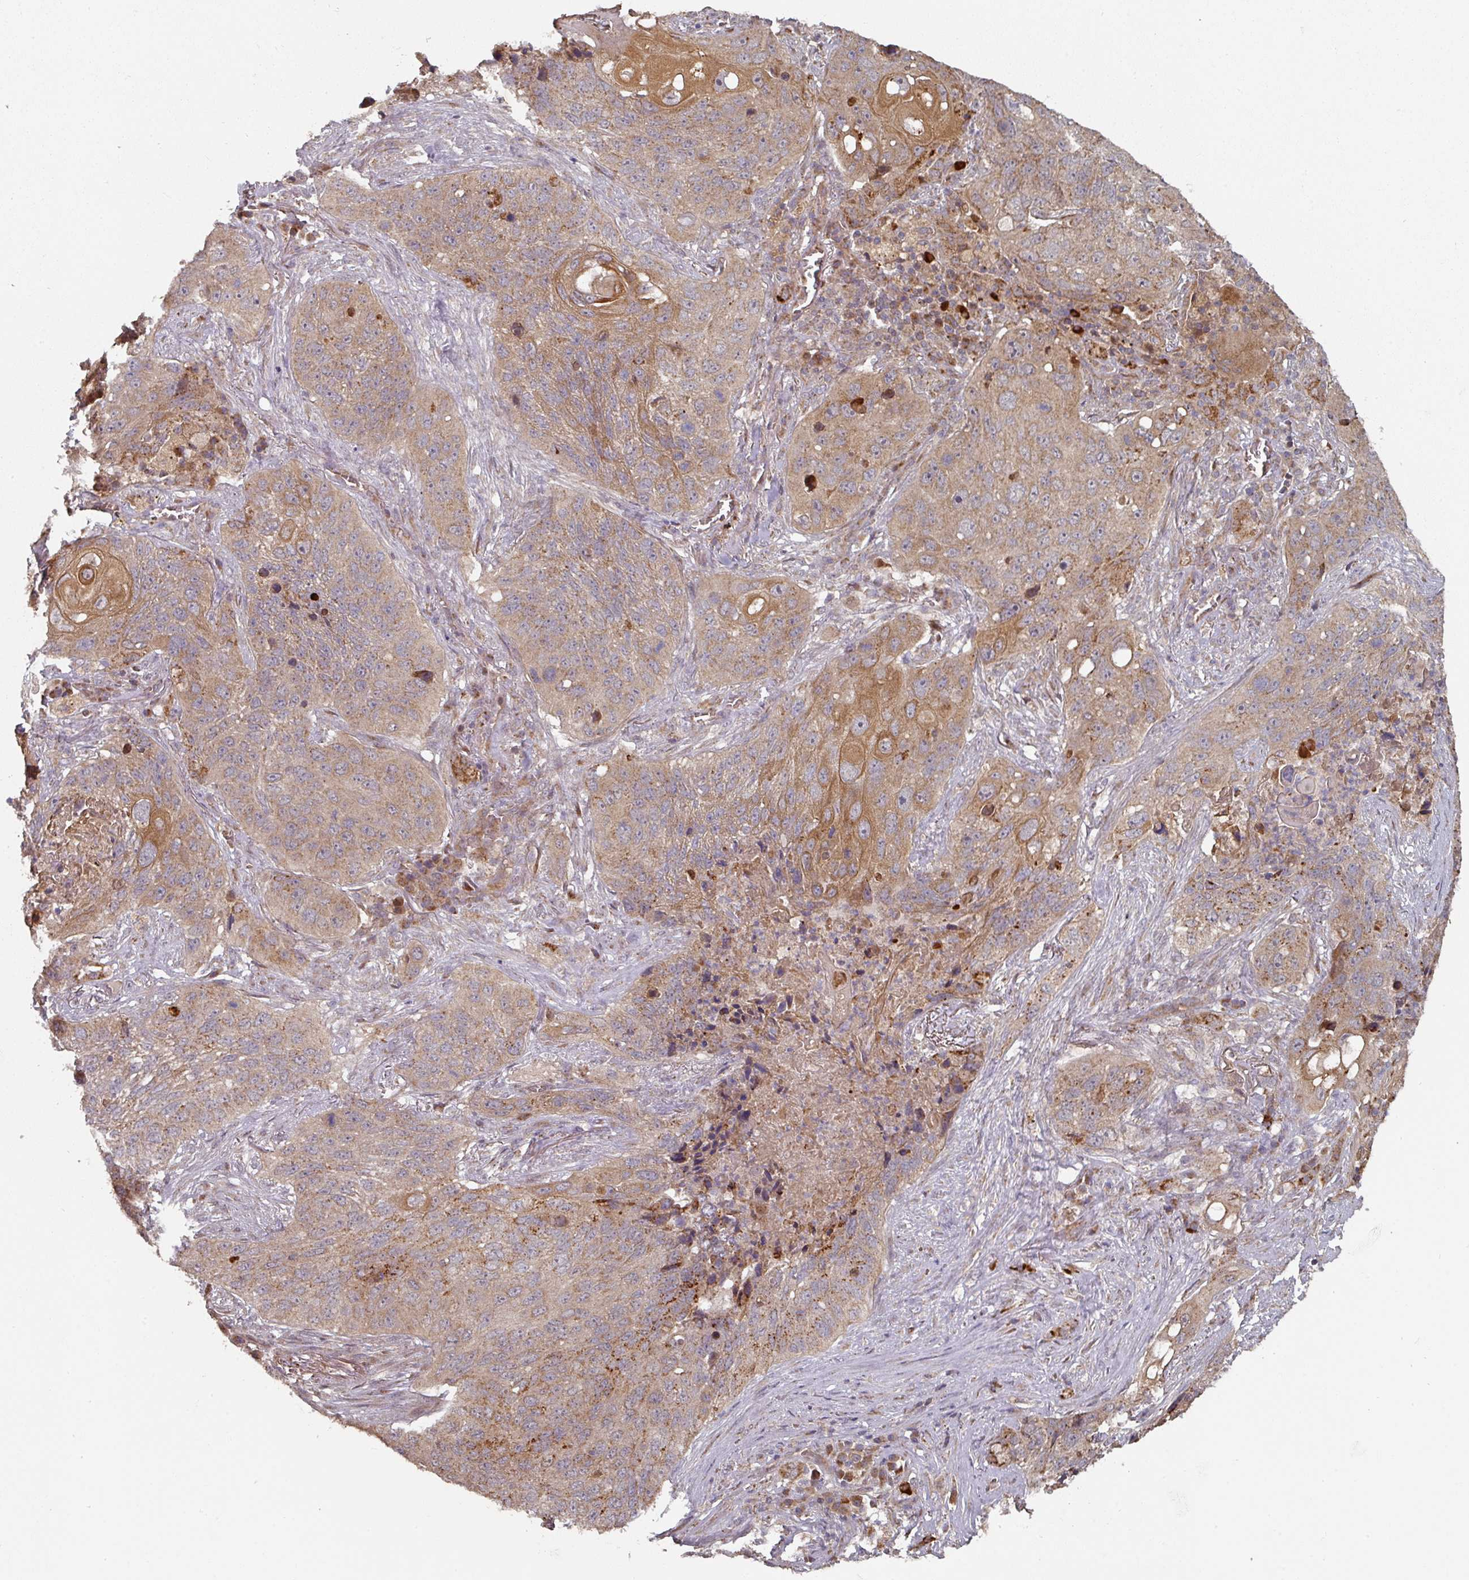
{"staining": {"intensity": "moderate", "quantity": ">75%", "location": "cytoplasmic/membranous"}, "tissue": "lung cancer", "cell_type": "Tumor cells", "image_type": "cancer", "snomed": [{"axis": "morphology", "description": "Squamous cell carcinoma, NOS"}, {"axis": "topography", "description": "Lung"}], "caption": "Immunohistochemistry (IHC) (DAB) staining of squamous cell carcinoma (lung) shows moderate cytoplasmic/membranous protein staining in approximately >75% of tumor cells.", "gene": "DNAJC7", "patient": {"sex": "female", "age": 63}}